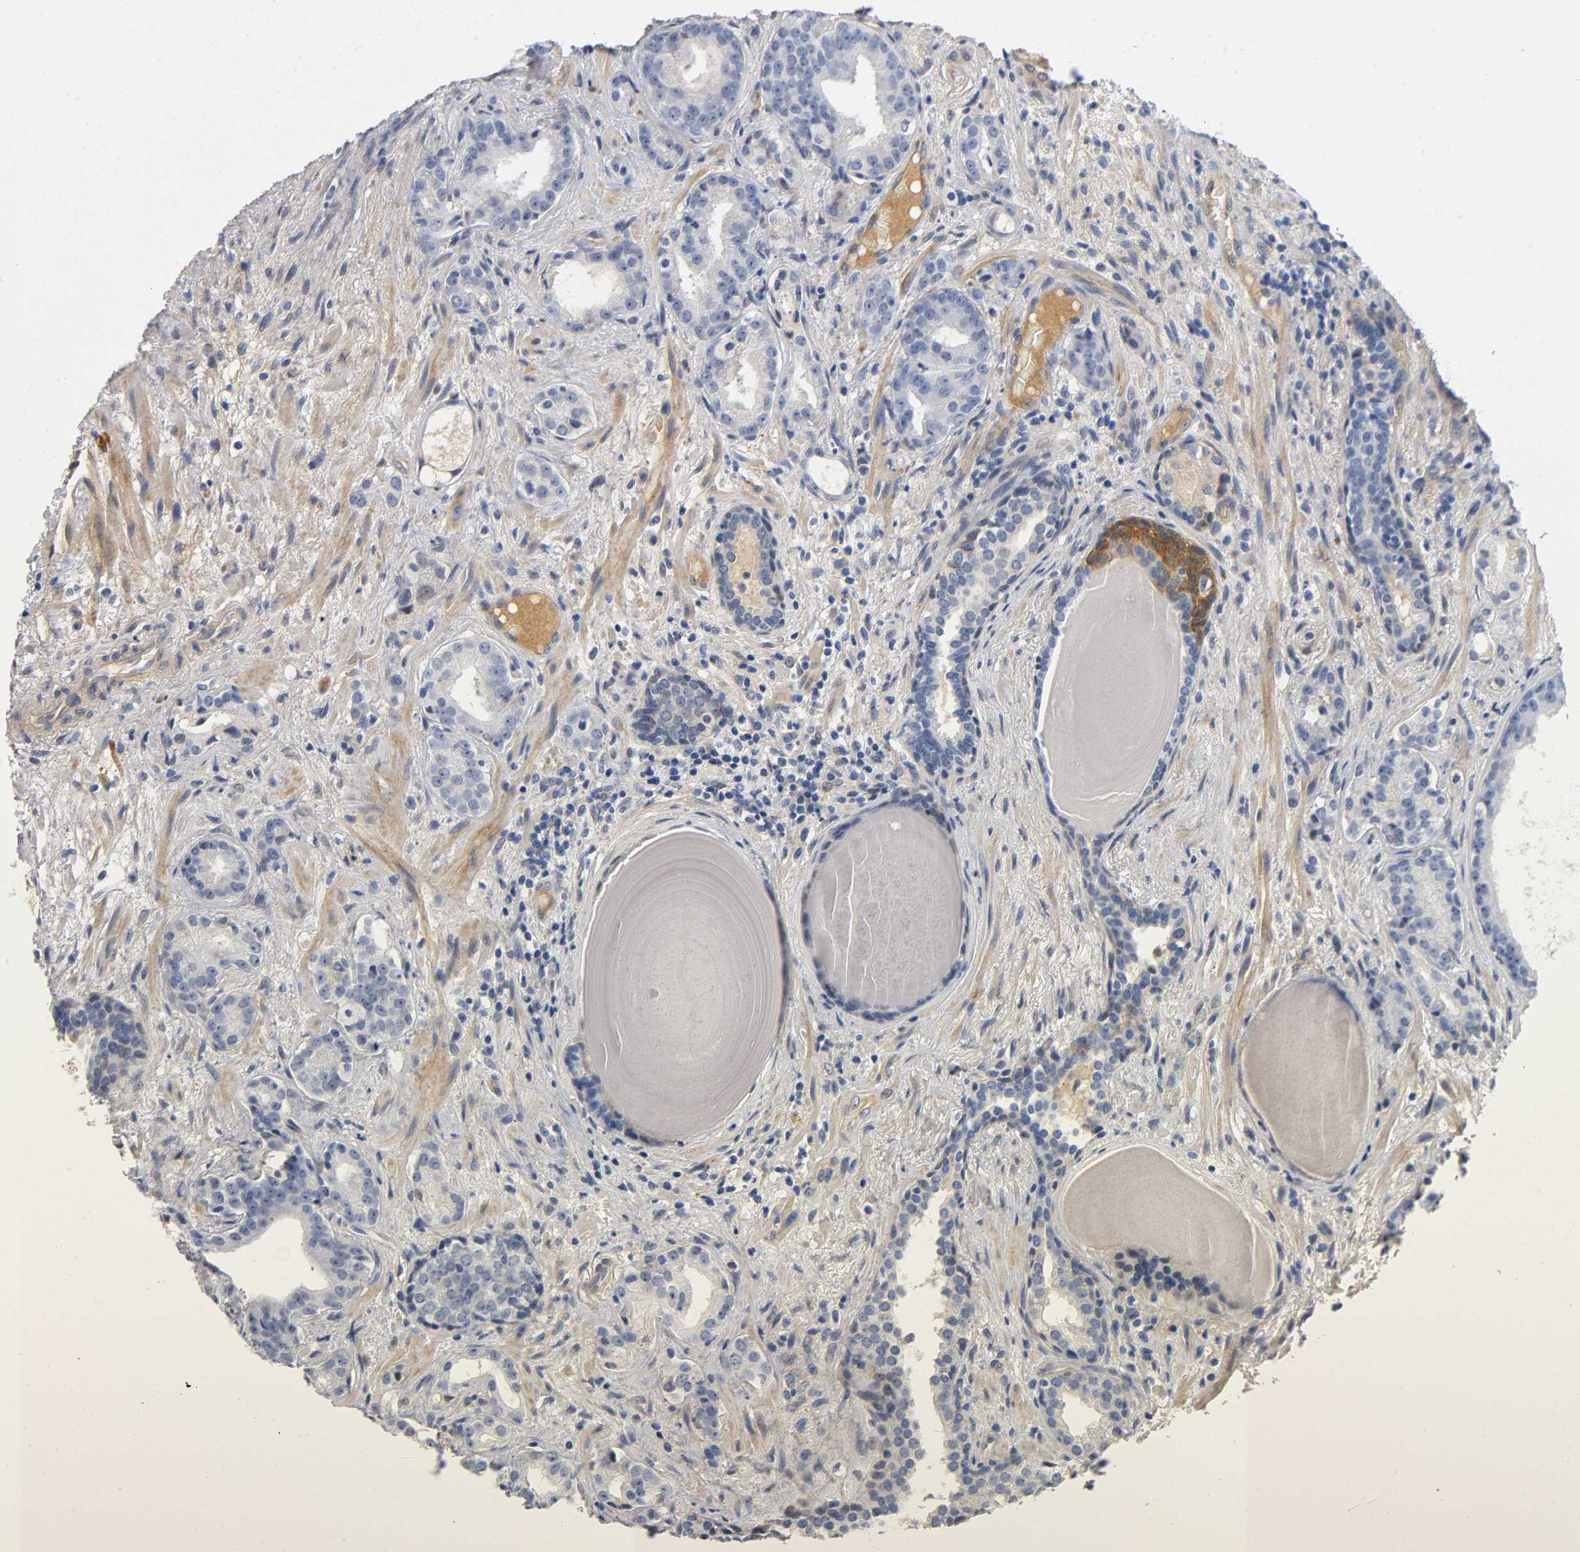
{"staining": {"intensity": "weak", "quantity": "<25%", "location": "cytoplasmic/membranous"}, "tissue": "prostate cancer", "cell_type": "Tumor cells", "image_type": "cancer", "snomed": [{"axis": "morphology", "description": "Adenocarcinoma, Low grade"}, {"axis": "topography", "description": "Prostate"}], "caption": "Prostate cancer was stained to show a protein in brown. There is no significant positivity in tumor cells. Nuclei are stained in blue.", "gene": "TNC", "patient": {"sex": "male", "age": 63}}